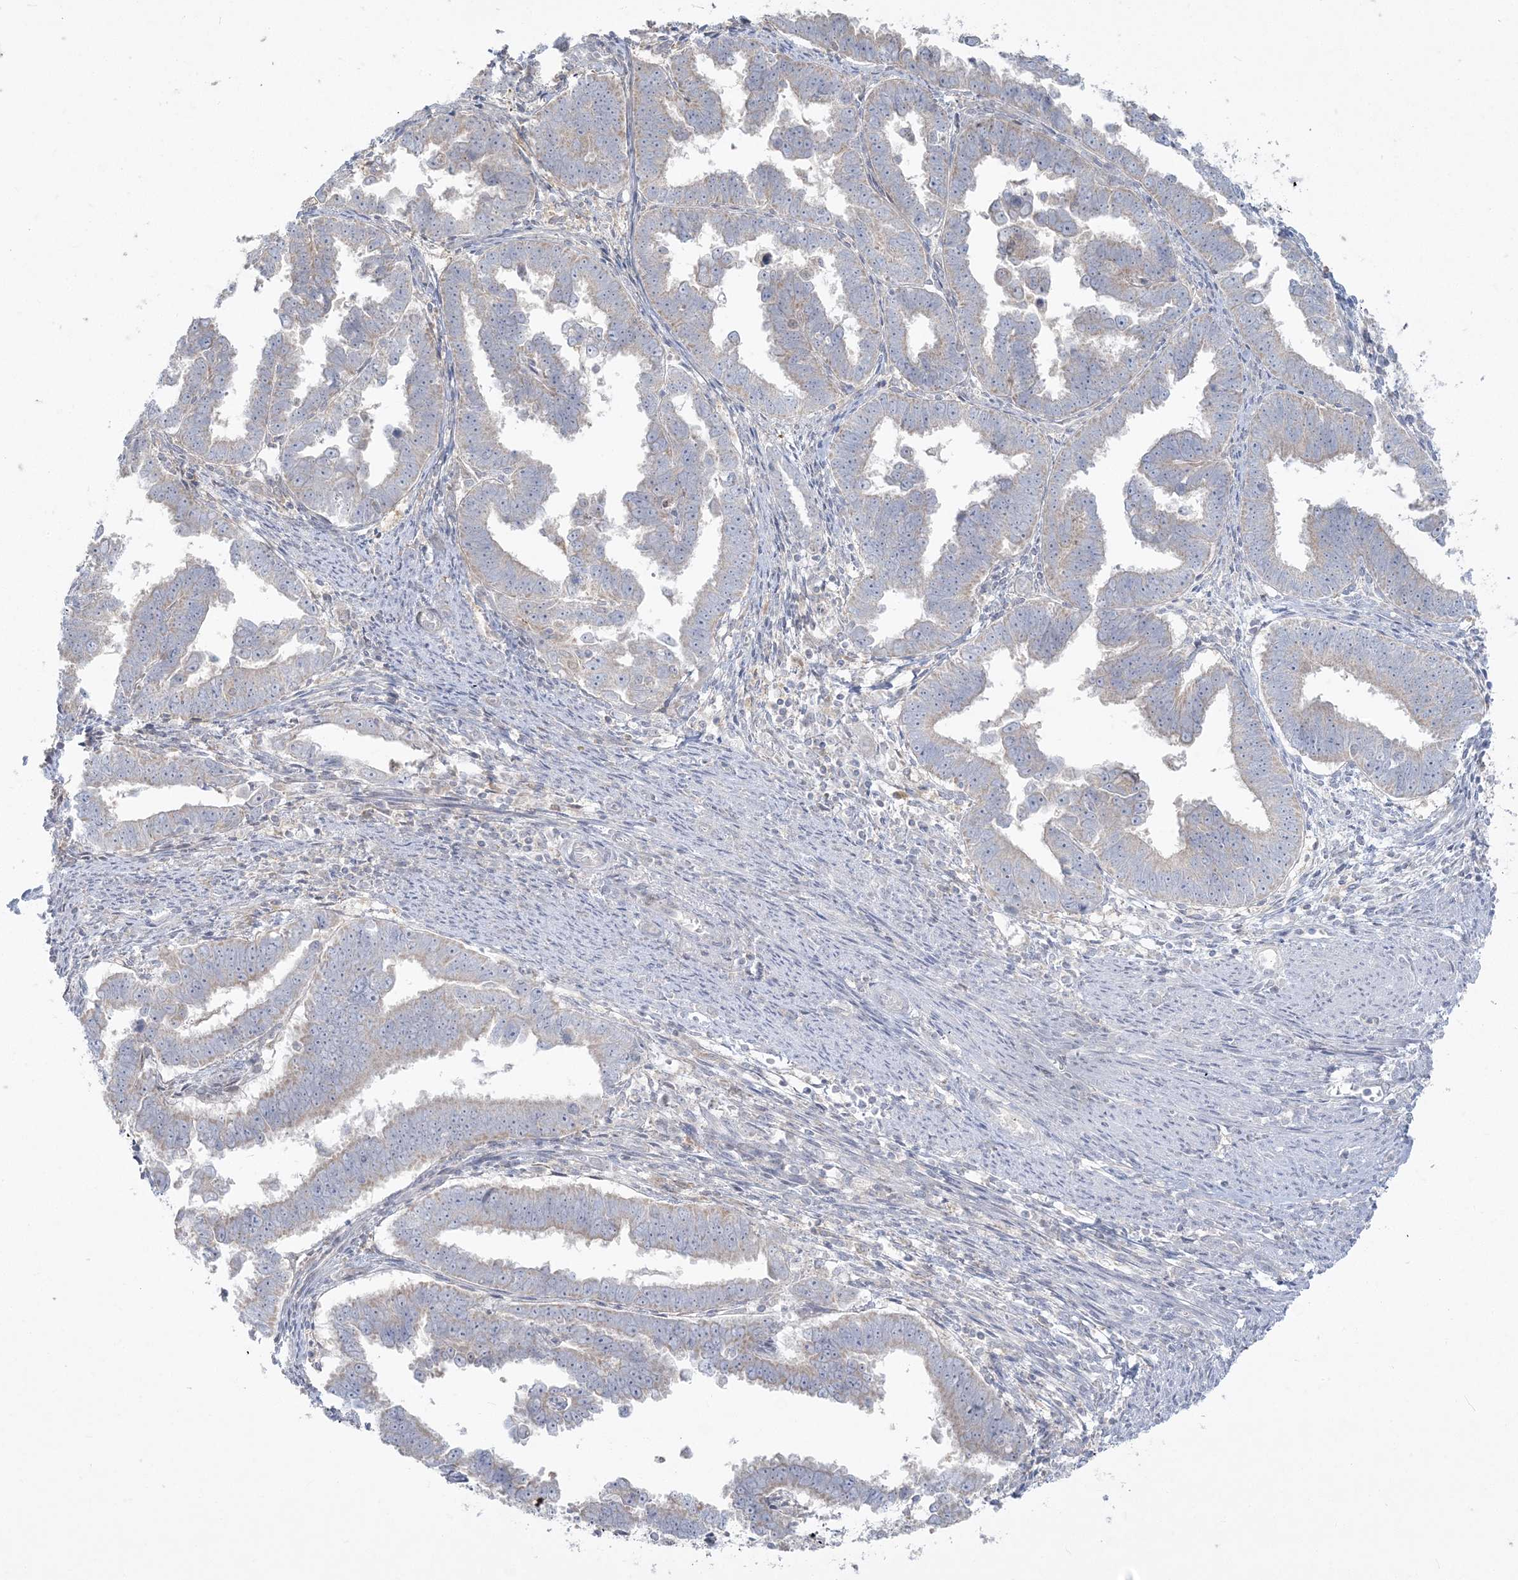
{"staining": {"intensity": "weak", "quantity": "25%-75%", "location": "cytoplasmic/membranous"}, "tissue": "endometrial cancer", "cell_type": "Tumor cells", "image_type": "cancer", "snomed": [{"axis": "morphology", "description": "Adenocarcinoma, NOS"}, {"axis": "topography", "description": "Endometrium"}], "caption": "The photomicrograph exhibits staining of endometrial cancer, revealing weak cytoplasmic/membranous protein positivity (brown color) within tumor cells.", "gene": "ZC3H6", "patient": {"sex": "female", "age": 75}}